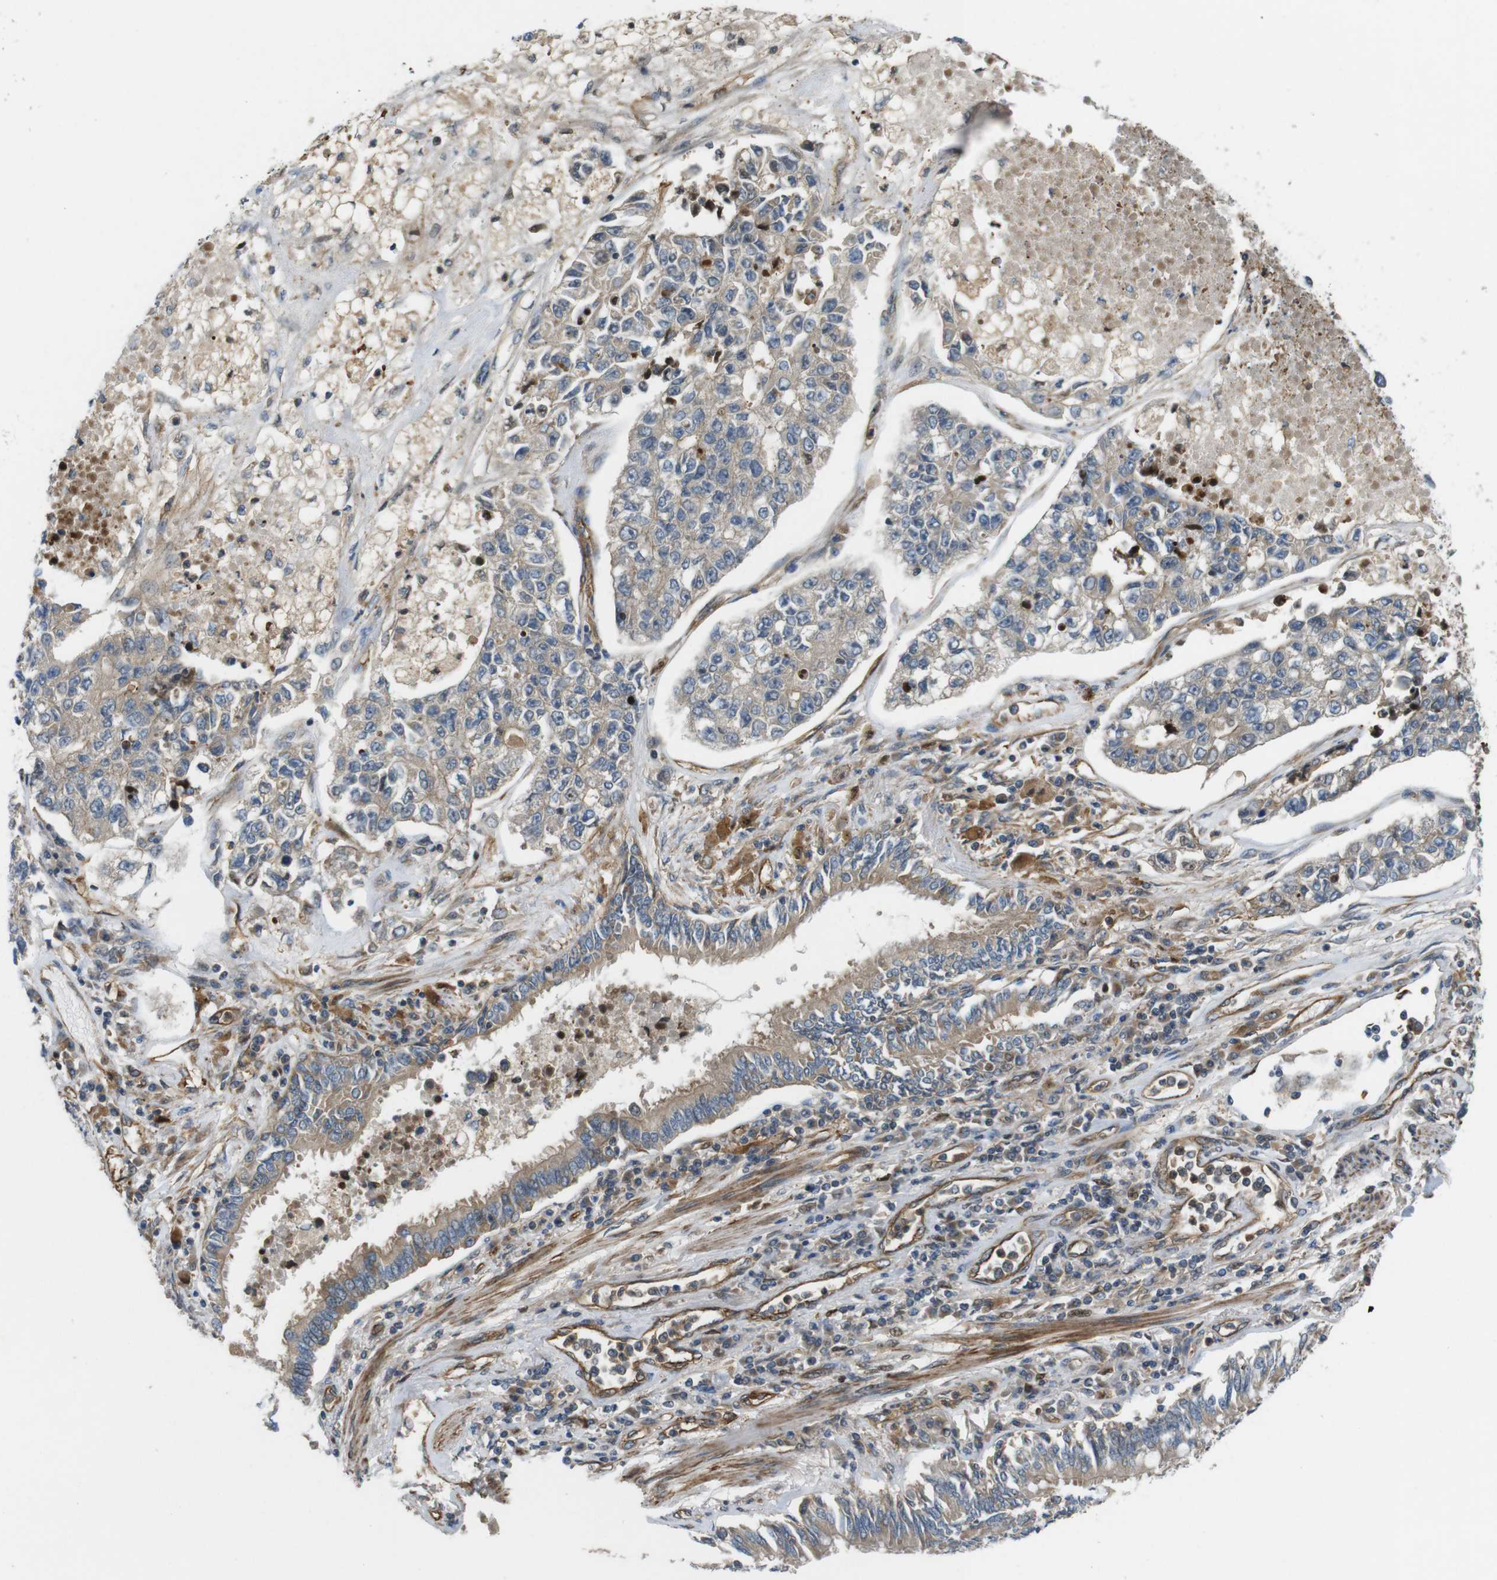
{"staining": {"intensity": "weak", "quantity": ">75%", "location": "cytoplasmic/membranous"}, "tissue": "lung cancer", "cell_type": "Tumor cells", "image_type": "cancer", "snomed": [{"axis": "morphology", "description": "Adenocarcinoma, NOS"}, {"axis": "topography", "description": "Lung"}], "caption": "Immunohistochemistry (DAB (3,3'-diaminobenzidine)) staining of human lung cancer (adenocarcinoma) shows weak cytoplasmic/membranous protein expression in approximately >75% of tumor cells. (Stains: DAB (3,3'-diaminobenzidine) in brown, nuclei in blue, Microscopy: brightfield microscopy at high magnification).", "gene": "TSC1", "patient": {"sex": "male", "age": 49}}